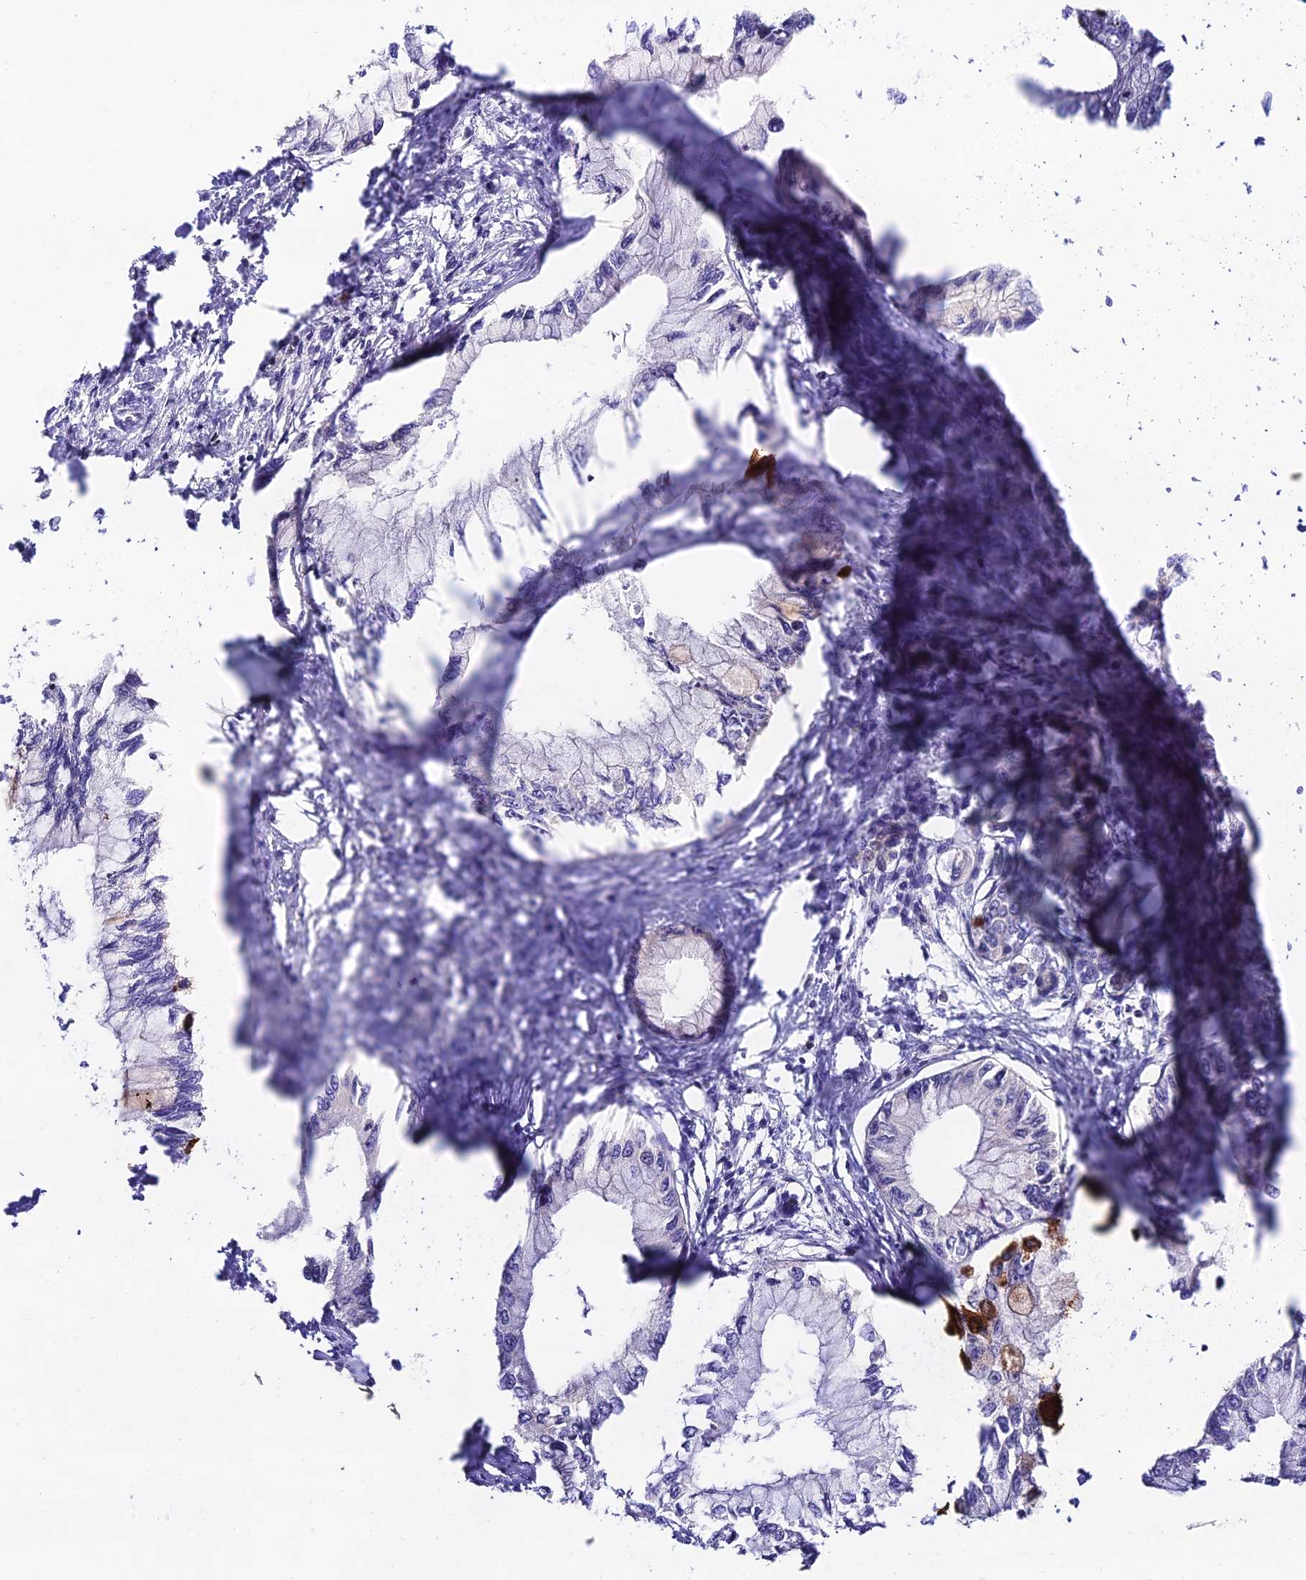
{"staining": {"intensity": "weak", "quantity": "<25%", "location": "cytoplasmic/membranous"}, "tissue": "pancreatic cancer", "cell_type": "Tumor cells", "image_type": "cancer", "snomed": [{"axis": "morphology", "description": "Adenocarcinoma, NOS"}, {"axis": "topography", "description": "Pancreas"}], "caption": "The IHC photomicrograph has no significant staining in tumor cells of adenocarcinoma (pancreatic) tissue. Nuclei are stained in blue.", "gene": "TRIM40", "patient": {"sex": "male", "age": 48}}